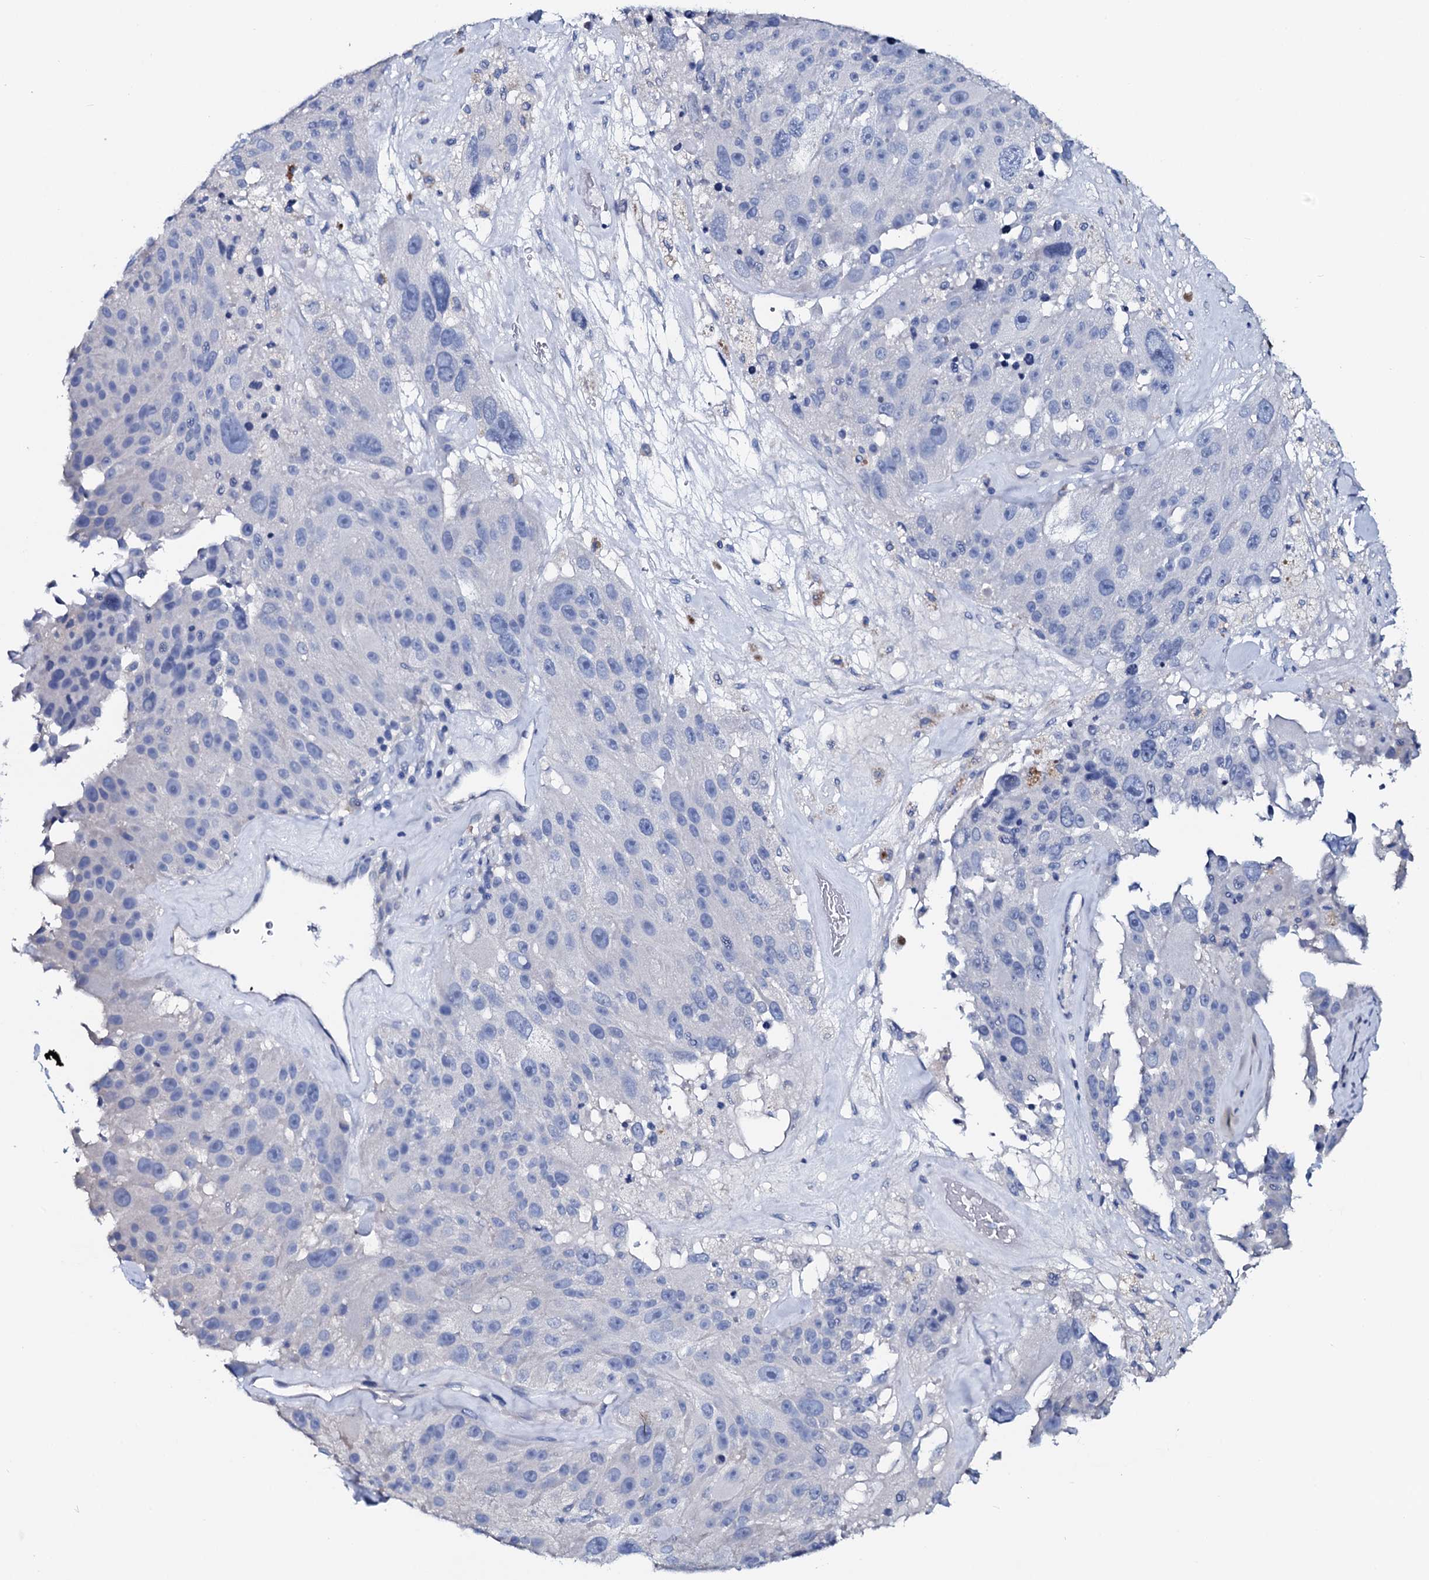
{"staining": {"intensity": "negative", "quantity": "none", "location": "none"}, "tissue": "melanoma", "cell_type": "Tumor cells", "image_type": "cancer", "snomed": [{"axis": "morphology", "description": "Malignant melanoma, Metastatic site"}, {"axis": "topography", "description": "Lymph node"}], "caption": "A photomicrograph of malignant melanoma (metastatic site) stained for a protein demonstrates no brown staining in tumor cells. (Brightfield microscopy of DAB (3,3'-diaminobenzidine) IHC at high magnification).", "gene": "GYS2", "patient": {"sex": "male", "age": 62}}